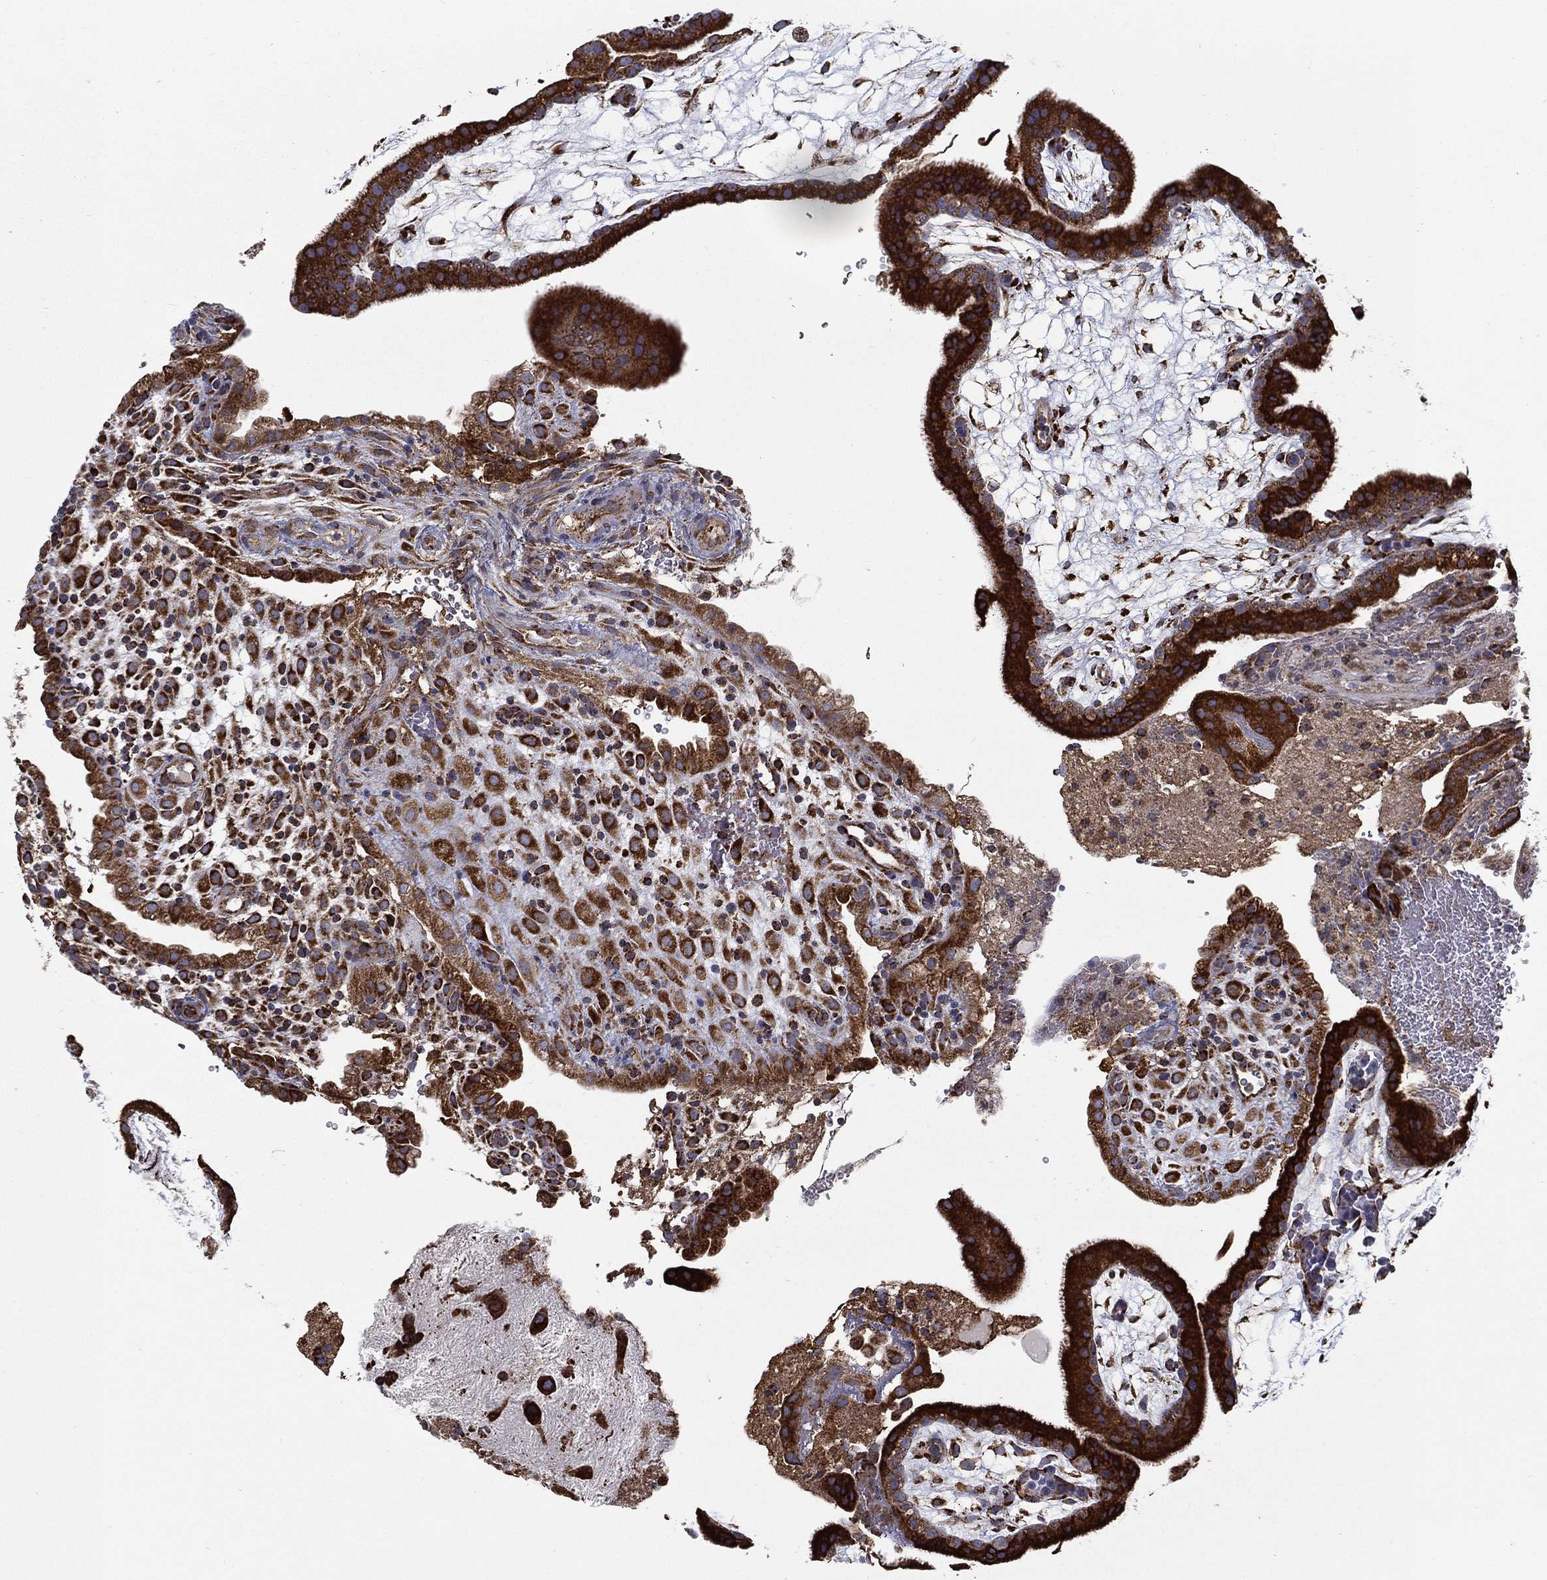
{"staining": {"intensity": "moderate", "quantity": ">75%", "location": "cytoplasmic/membranous"}, "tissue": "placenta", "cell_type": "Decidual cells", "image_type": "normal", "snomed": [{"axis": "morphology", "description": "Normal tissue, NOS"}, {"axis": "topography", "description": "Placenta"}], "caption": "The photomicrograph demonstrates staining of benign placenta, revealing moderate cytoplasmic/membranous protein expression (brown color) within decidual cells.", "gene": "MT", "patient": {"sex": "female", "age": 19}}